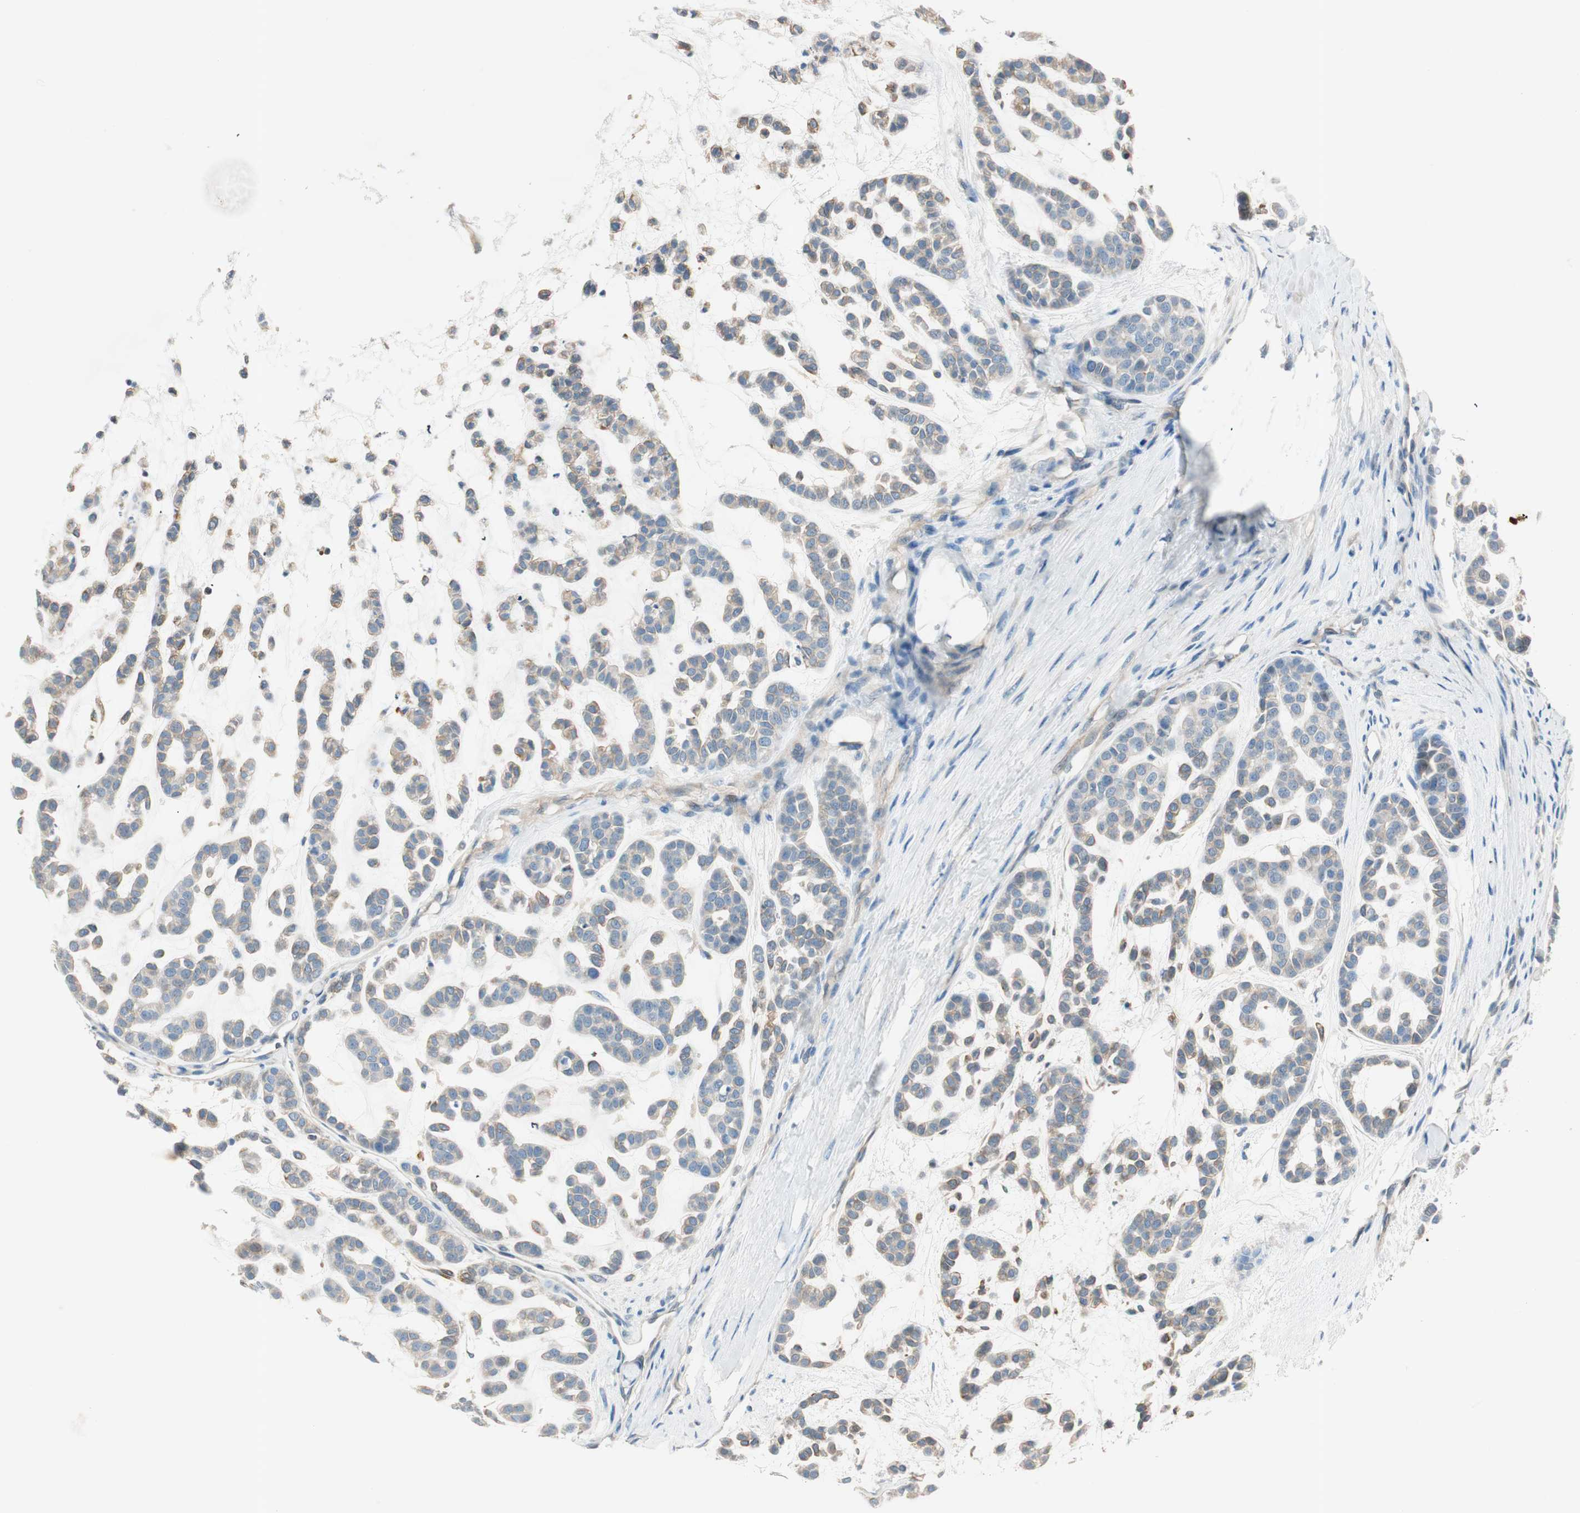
{"staining": {"intensity": "negative", "quantity": "none", "location": "none"}, "tissue": "head and neck cancer", "cell_type": "Tumor cells", "image_type": "cancer", "snomed": [{"axis": "morphology", "description": "Adenocarcinoma, NOS"}, {"axis": "morphology", "description": "Adenoma, NOS"}, {"axis": "topography", "description": "Head-Neck"}], "caption": "This micrograph is of head and neck adenocarcinoma stained with immunohistochemistry (IHC) to label a protein in brown with the nuclei are counter-stained blue. There is no staining in tumor cells.", "gene": "CDK3", "patient": {"sex": "female", "age": 55}}